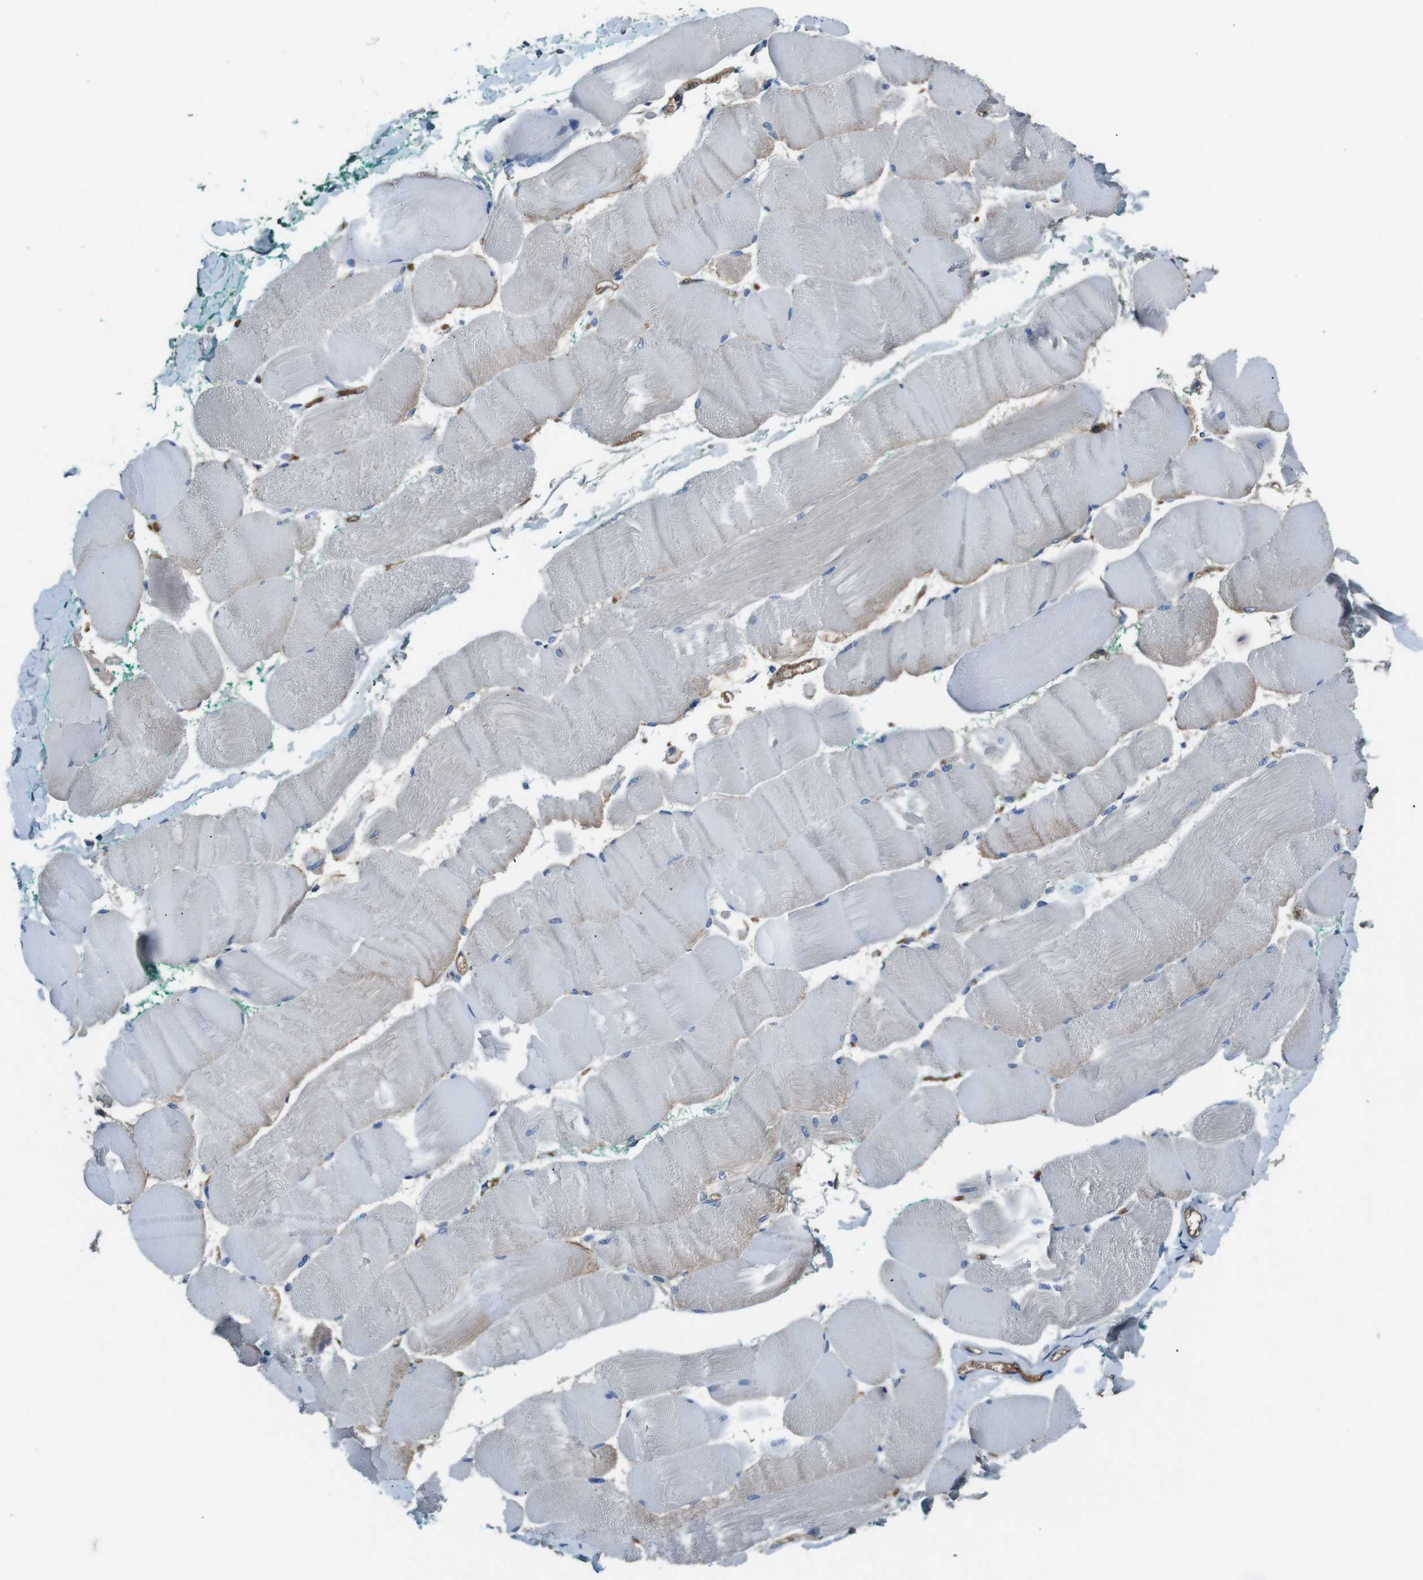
{"staining": {"intensity": "negative", "quantity": "none", "location": "none"}, "tissue": "skeletal muscle", "cell_type": "Myocytes", "image_type": "normal", "snomed": [{"axis": "morphology", "description": "Normal tissue, NOS"}, {"axis": "morphology", "description": "Squamous cell carcinoma, NOS"}, {"axis": "topography", "description": "Skeletal muscle"}], "caption": "High magnification brightfield microscopy of benign skeletal muscle stained with DAB (3,3'-diaminobenzidine) (brown) and counterstained with hematoxylin (blue): myocytes show no significant expression. (Brightfield microscopy of DAB IHC at high magnification).", "gene": "LEP", "patient": {"sex": "male", "age": 51}}